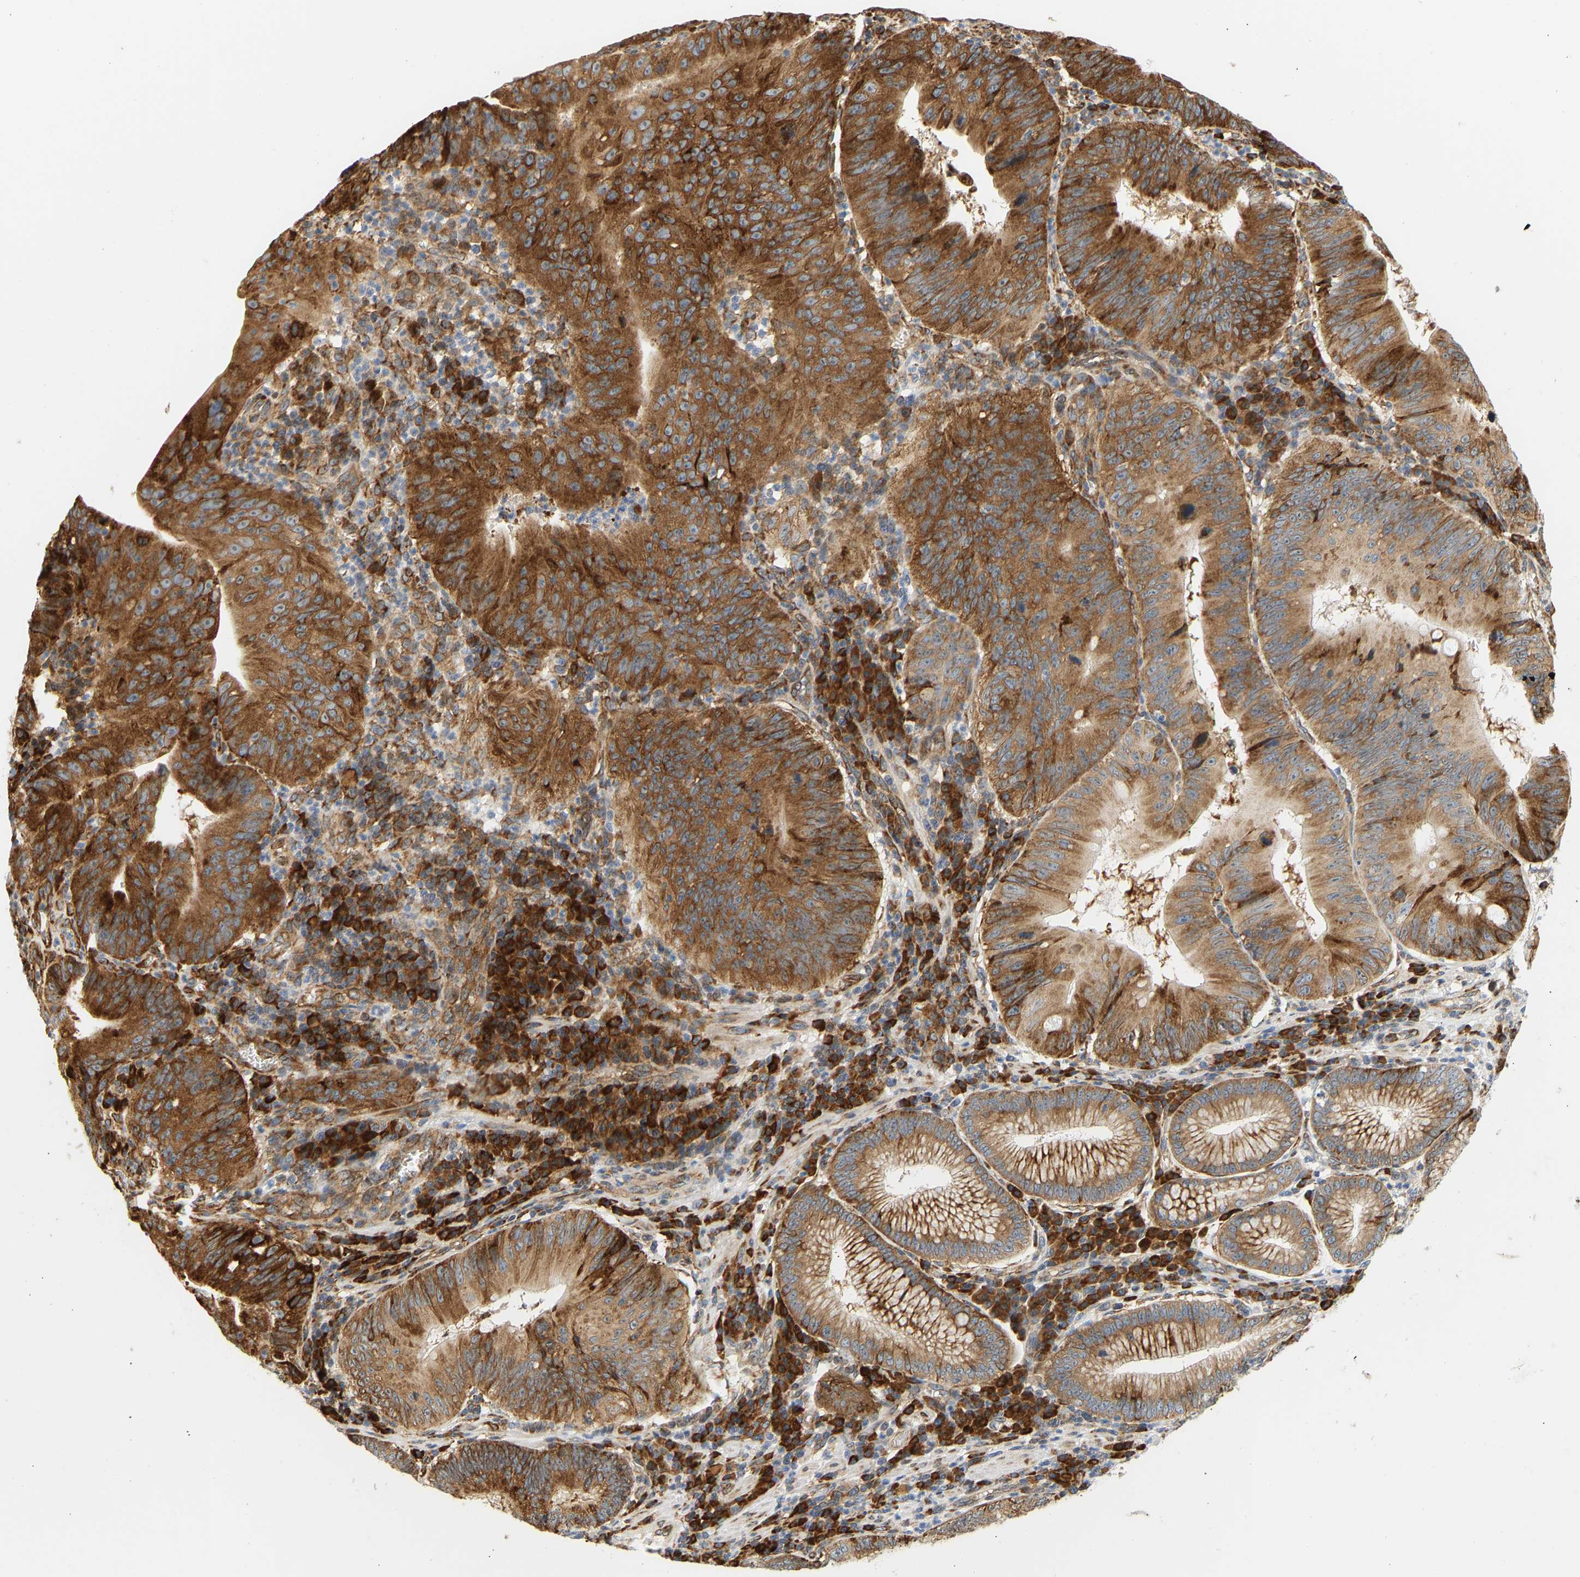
{"staining": {"intensity": "strong", "quantity": ">75%", "location": "cytoplasmic/membranous"}, "tissue": "stomach cancer", "cell_type": "Tumor cells", "image_type": "cancer", "snomed": [{"axis": "morphology", "description": "Adenocarcinoma, NOS"}, {"axis": "topography", "description": "Stomach"}], "caption": "High-power microscopy captured an immunohistochemistry photomicrograph of stomach cancer, revealing strong cytoplasmic/membranous positivity in about >75% of tumor cells. Immunohistochemistry stains the protein in brown and the nuclei are stained blue.", "gene": "RPS14", "patient": {"sex": "male", "age": 59}}